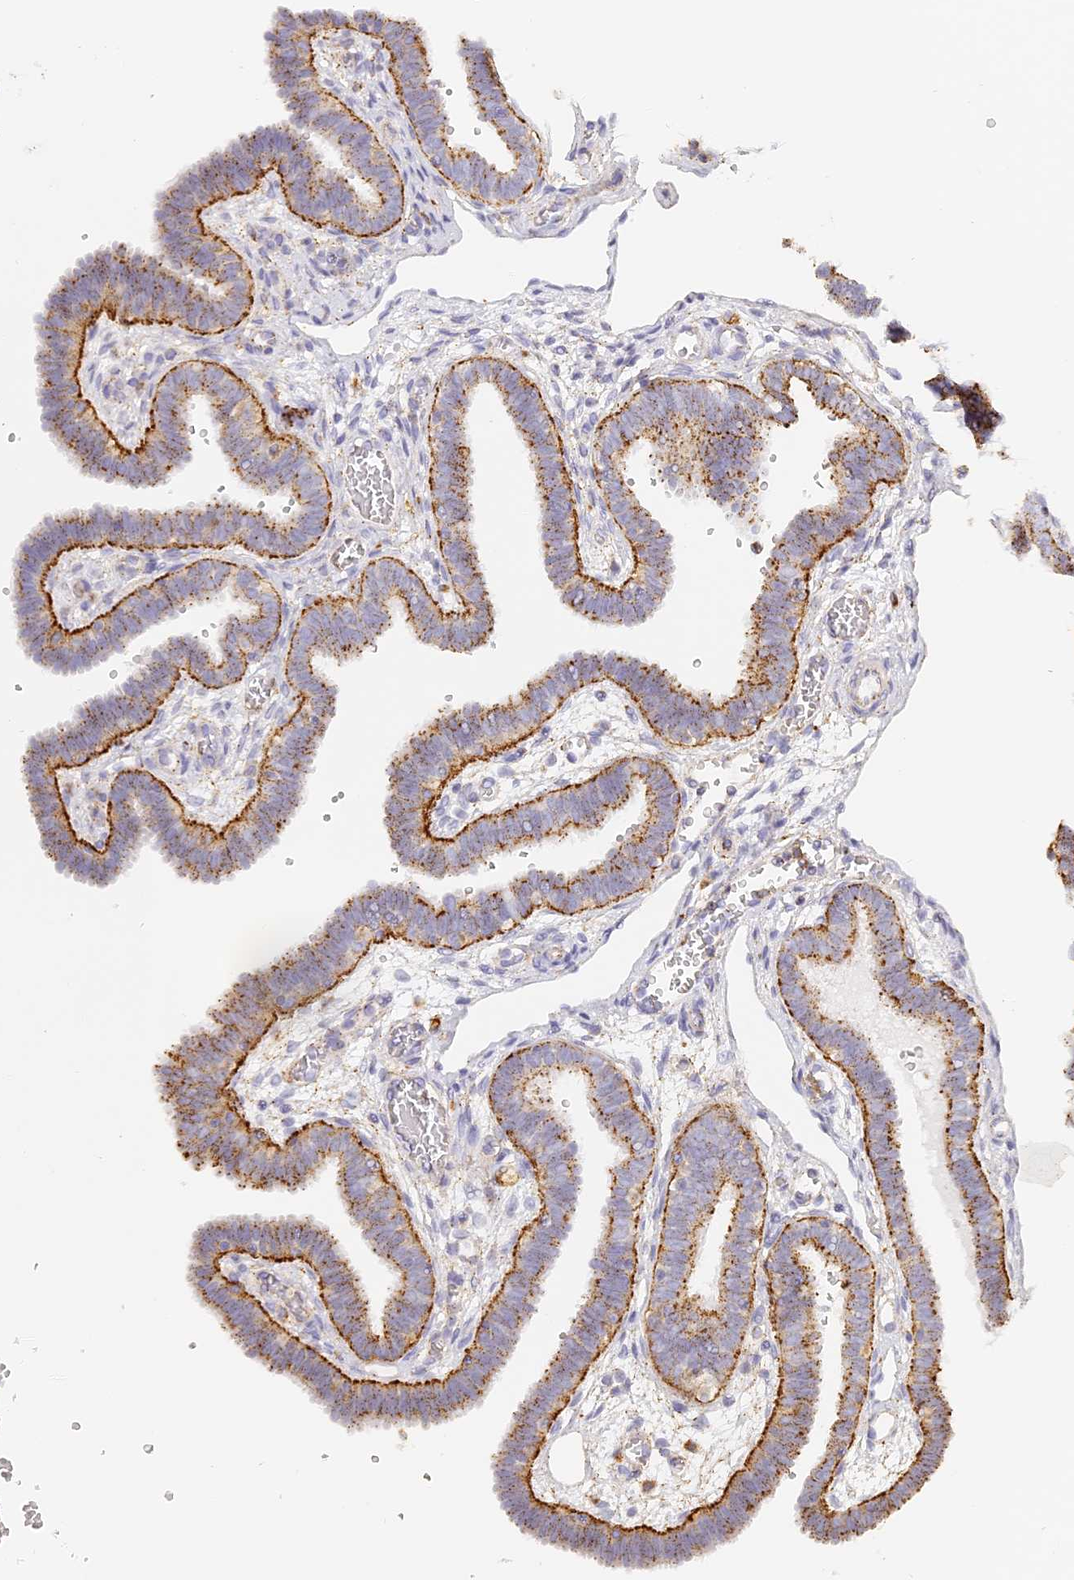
{"staining": {"intensity": "moderate", "quantity": ">75%", "location": "cytoplasmic/membranous"}, "tissue": "fallopian tube", "cell_type": "Glandular cells", "image_type": "normal", "snomed": [{"axis": "morphology", "description": "Normal tissue, NOS"}, {"axis": "topography", "description": "Fallopian tube"}, {"axis": "topography", "description": "Placenta"}], "caption": "Protein analysis of unremarkable fallopian tube reveals moderate cytoplasmic/membranous staining in about >75% of glandular cells. Using DAB (brown) and hematoxylin (blue) stains, captured at high magnification using brightfield microscopy.", "gene": "LAMP2", "patient": {"sex": "female", "age": 32}}